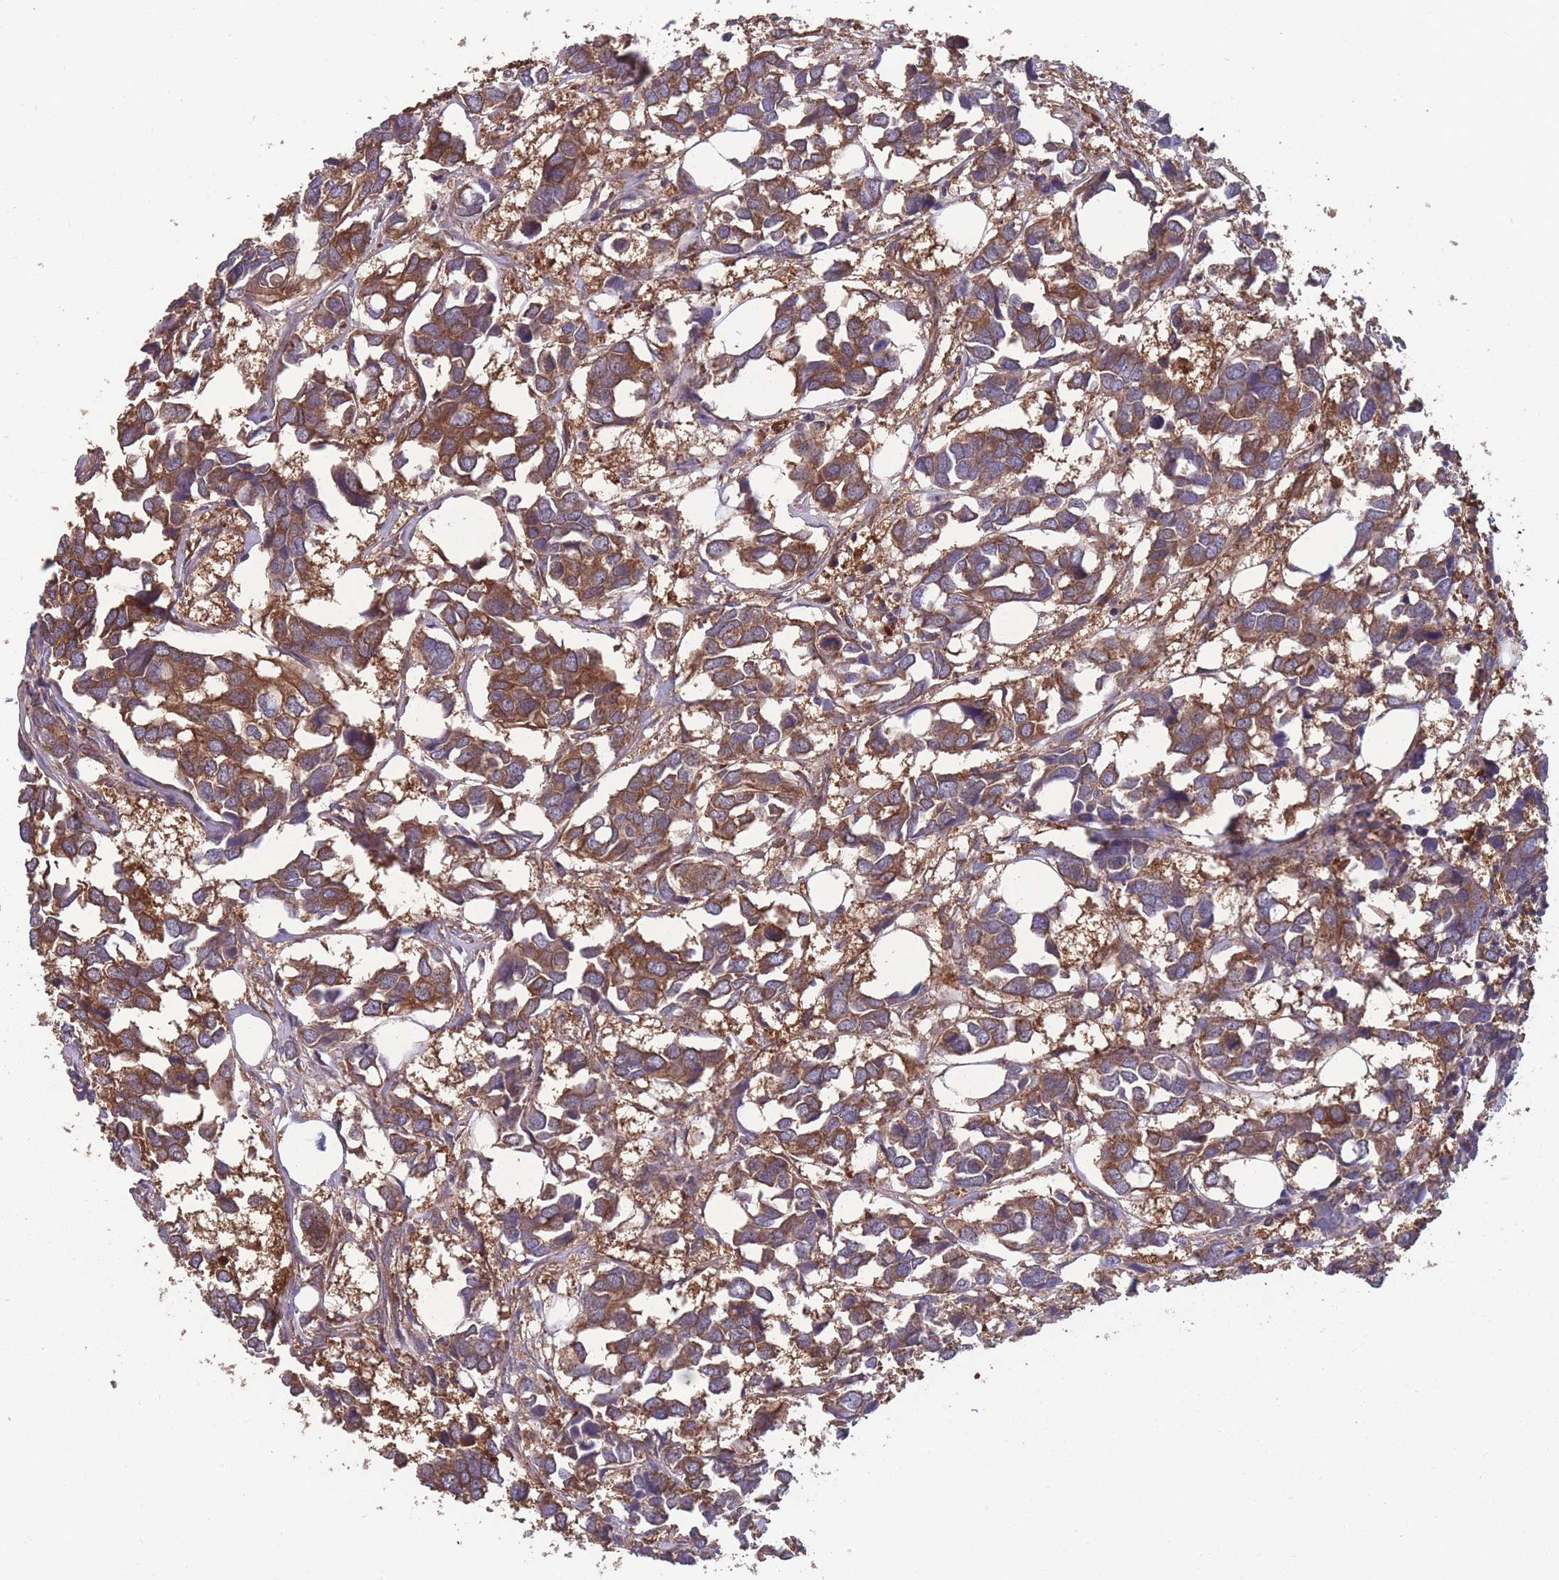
{"staining": {"intensity": "moderate", "quantity": ">75%", "location": "cytoplasmic/membranous"}, "tissue": "breast cancer", "cell_type": "Tumor cells", "image_type": "cancer", "snomed": [{"axis": "morphology", "description": "Duct carcinoma"}, {"axis": "topography", "description": "Breast"}], "caption": "This photomicrograph shows immunohistochemistry (IHC) staining of human breast infiltrating ductal carcinoma, with medium moderate cytoplasmic/membranous staining in about >75% of tumor cells.", "gene": "ZPR1", "patient": {"sex": "female", "age": 83}}